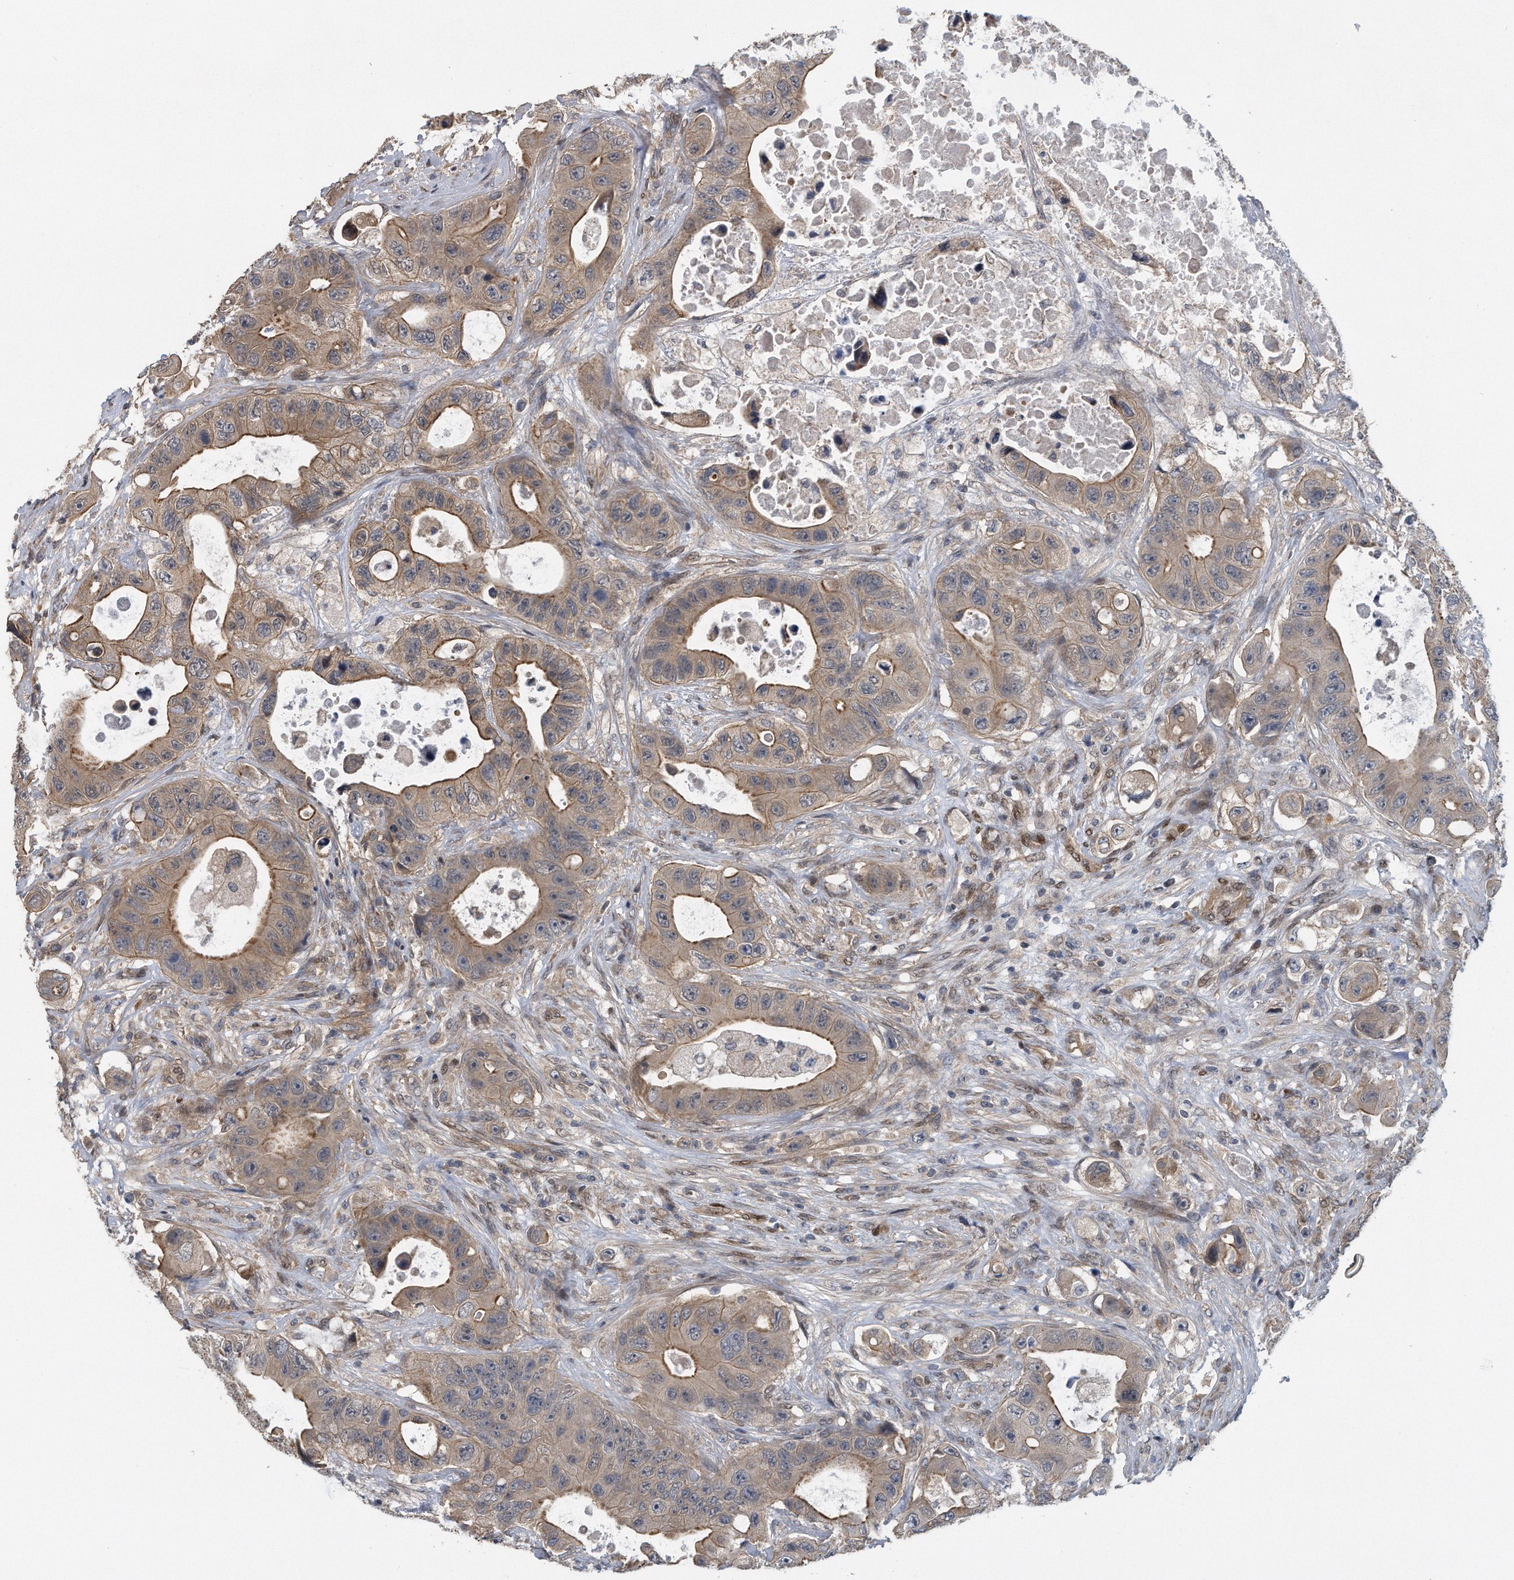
{"staining": {"intensity": "moderate", "quantity": ">75%", "location": "cytoplasmic/membranous"}, "tissue": "colorectal cancer", "cell_type": "Tumor cells", "image_type": "cancer", "snomed": [{"axis": "morphology", "description": "Adenocarcinoma, NOS"}, {"axis": "topography", "description": "Colon"}], "caption": "Moderate cytoplasmic/membranous positivity for a protein is identified in approximately >75% of tumor cells of colorectal adenocarcinoma using immunohistochemistry (IHC).", "gene": "ZNF79", "patient": {"sex": "female", "age": 46}}